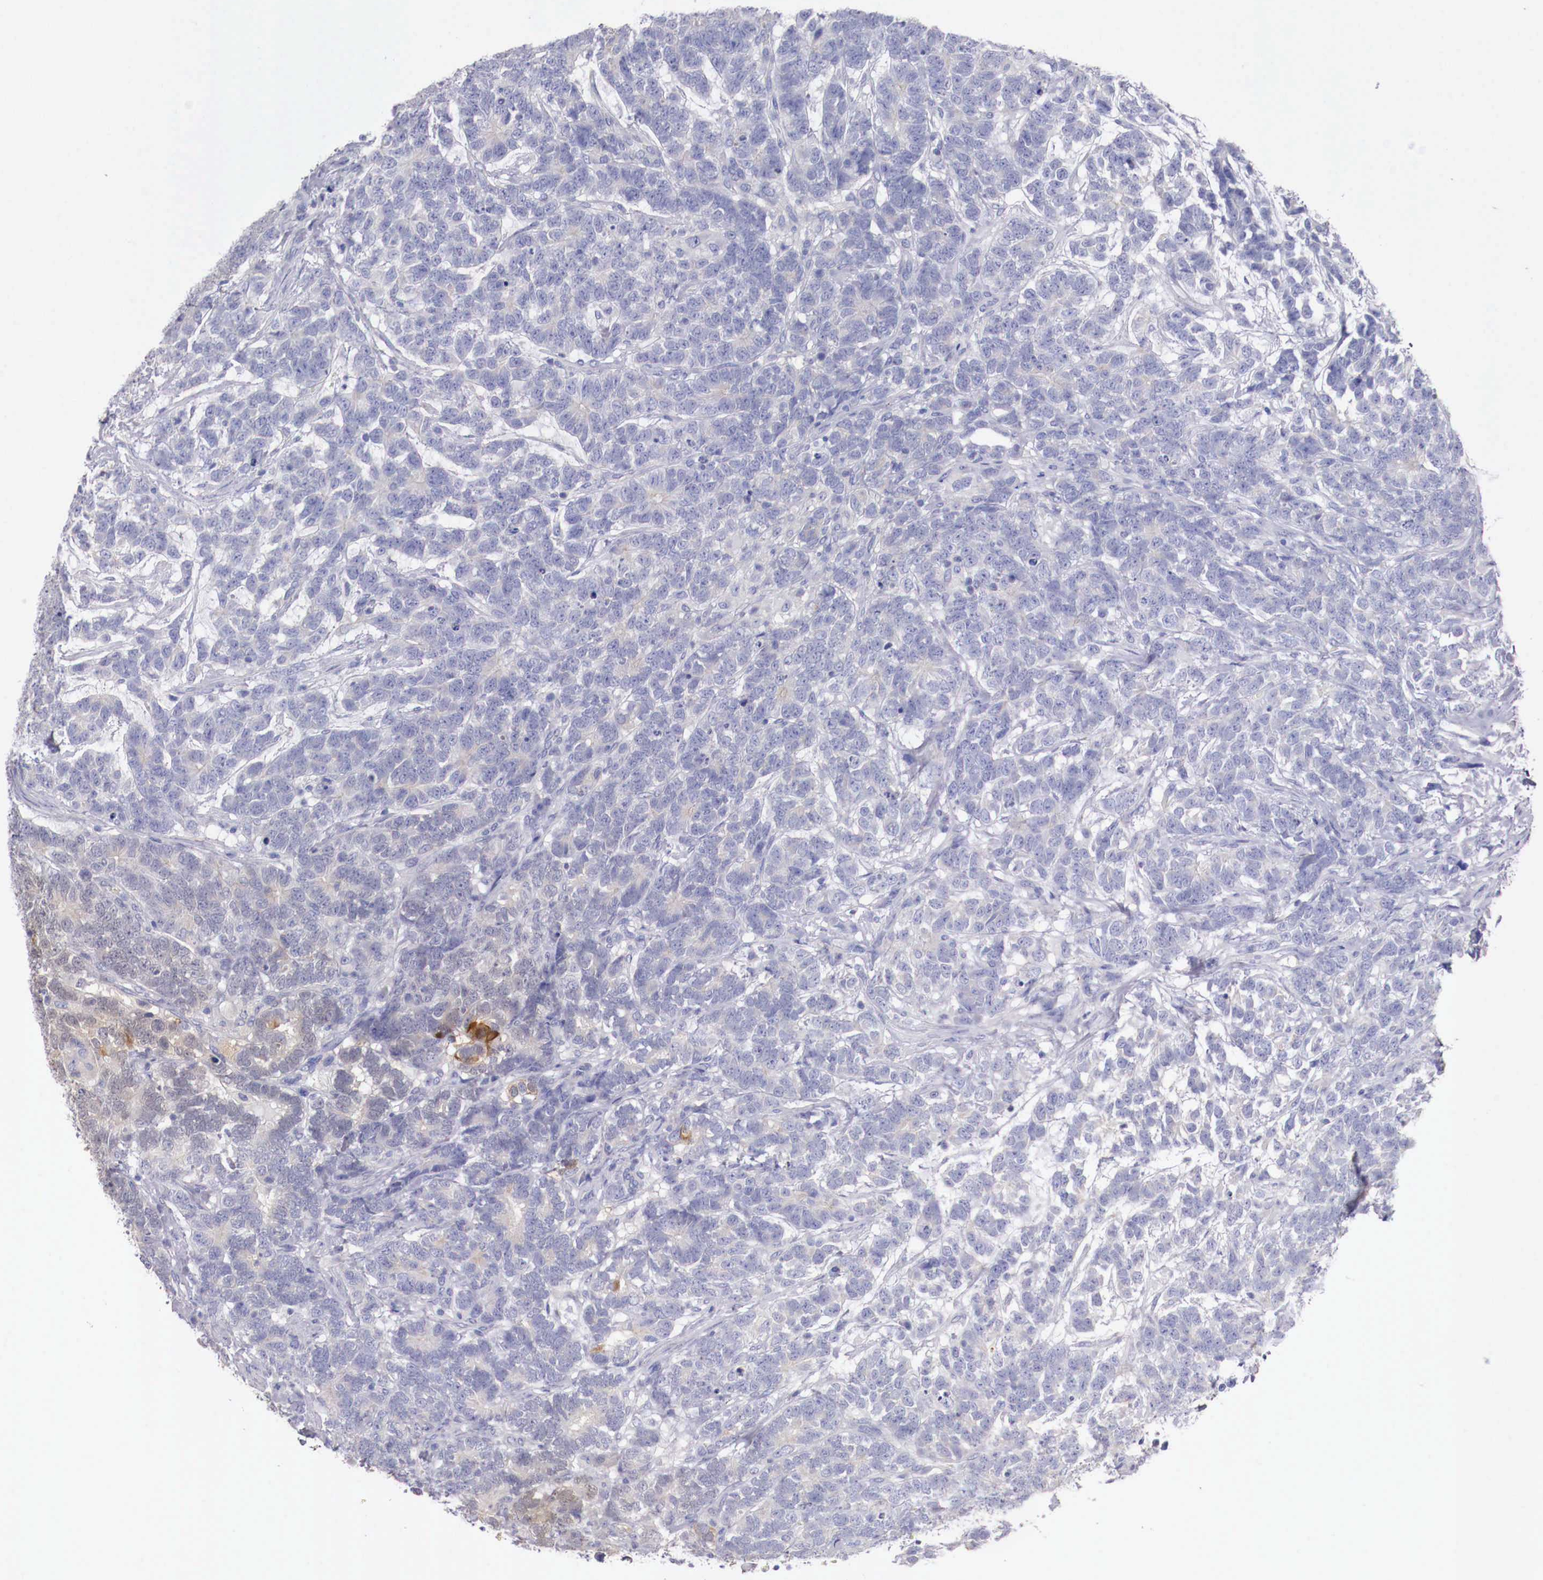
{"staining": {"intensity": "moderate", "quantity": "<25%", "location": "cytoplasmic/membranous"}, "tissue": "testis cancer", "cell_type": "Tumor cells", "image_type": "cancer", "snomed": [{"axis": "morphology", "description": "Carcinoma, Embryonal, NOS"}, {"axis": "topography", "description": "Testis"}], "caption": "Immunohistochemical staining of embryonal carcinoma (testis) displays low levels of moderate cytoplasmic/membranous staining in about <25% of tumor cells. The staining was performed using DAB (3,3'-diaminobenzidine), with brown indicating positive protein expression. Nuclei are stained blue with hematoxylin.", "gene": "PITPNA", "patient": {"sex": "male", "age": 26}}